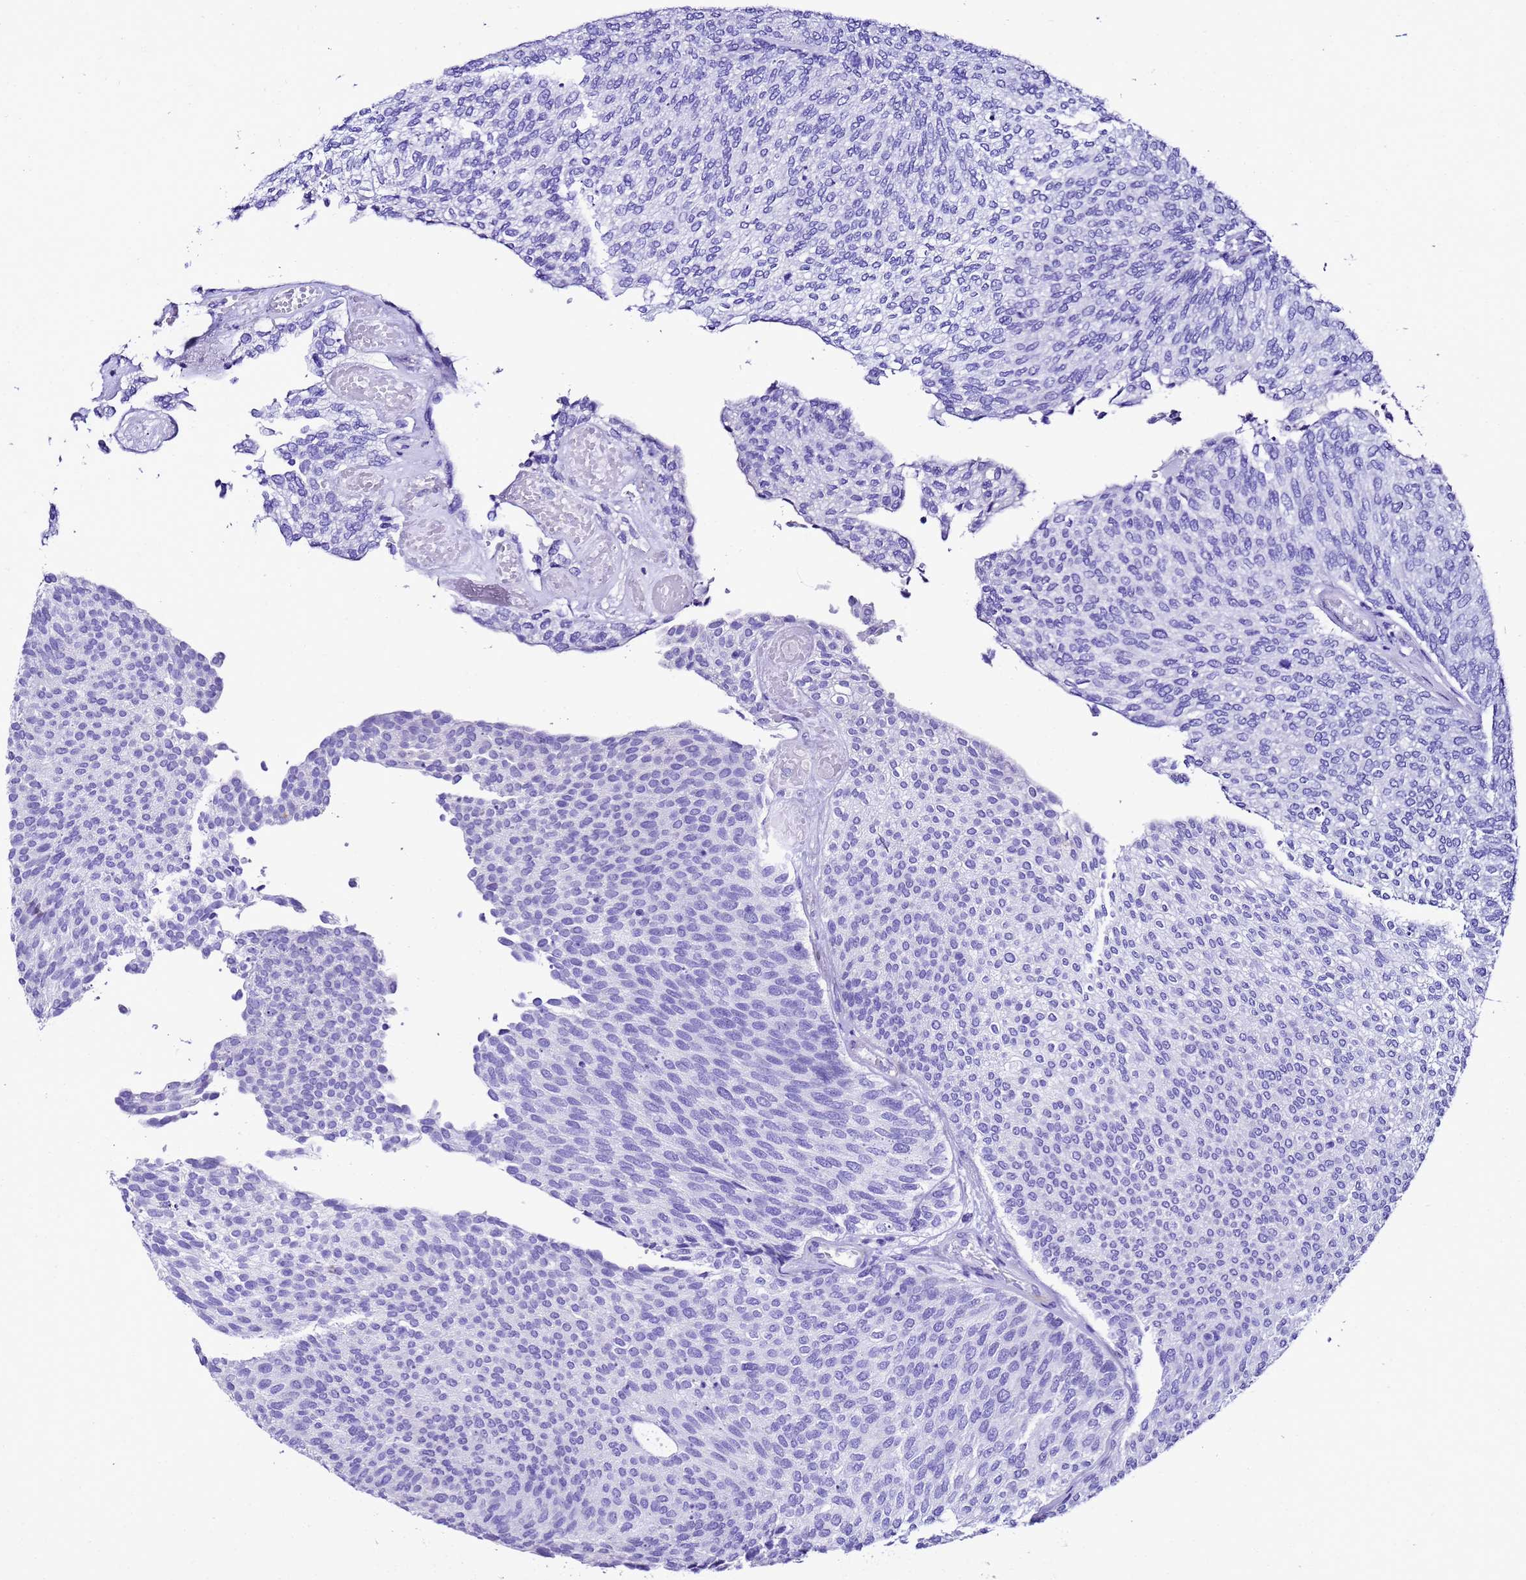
{"staining": {"intensity": "negative", "quantity": "none", "location": "none"}, "tissue": "urothelial cancer", "cell_type": "Tumor cells", "image_type": "cancer", "snomed": [{"axis": "morphology", "description": "Urothelial carcinoma, Low grade"}, {"axis": "topography", "description": "Urinary bladder"}], "caption": "This histopathology image is of urothelial cancer stained with immunohistochemistry (IHC) to label a protein in brown with the nuclei are counter-stained blue. There is no expression in tumor cells.", "gene": "UGT2B10", "patient": {"sex": "female", "age": 79}}